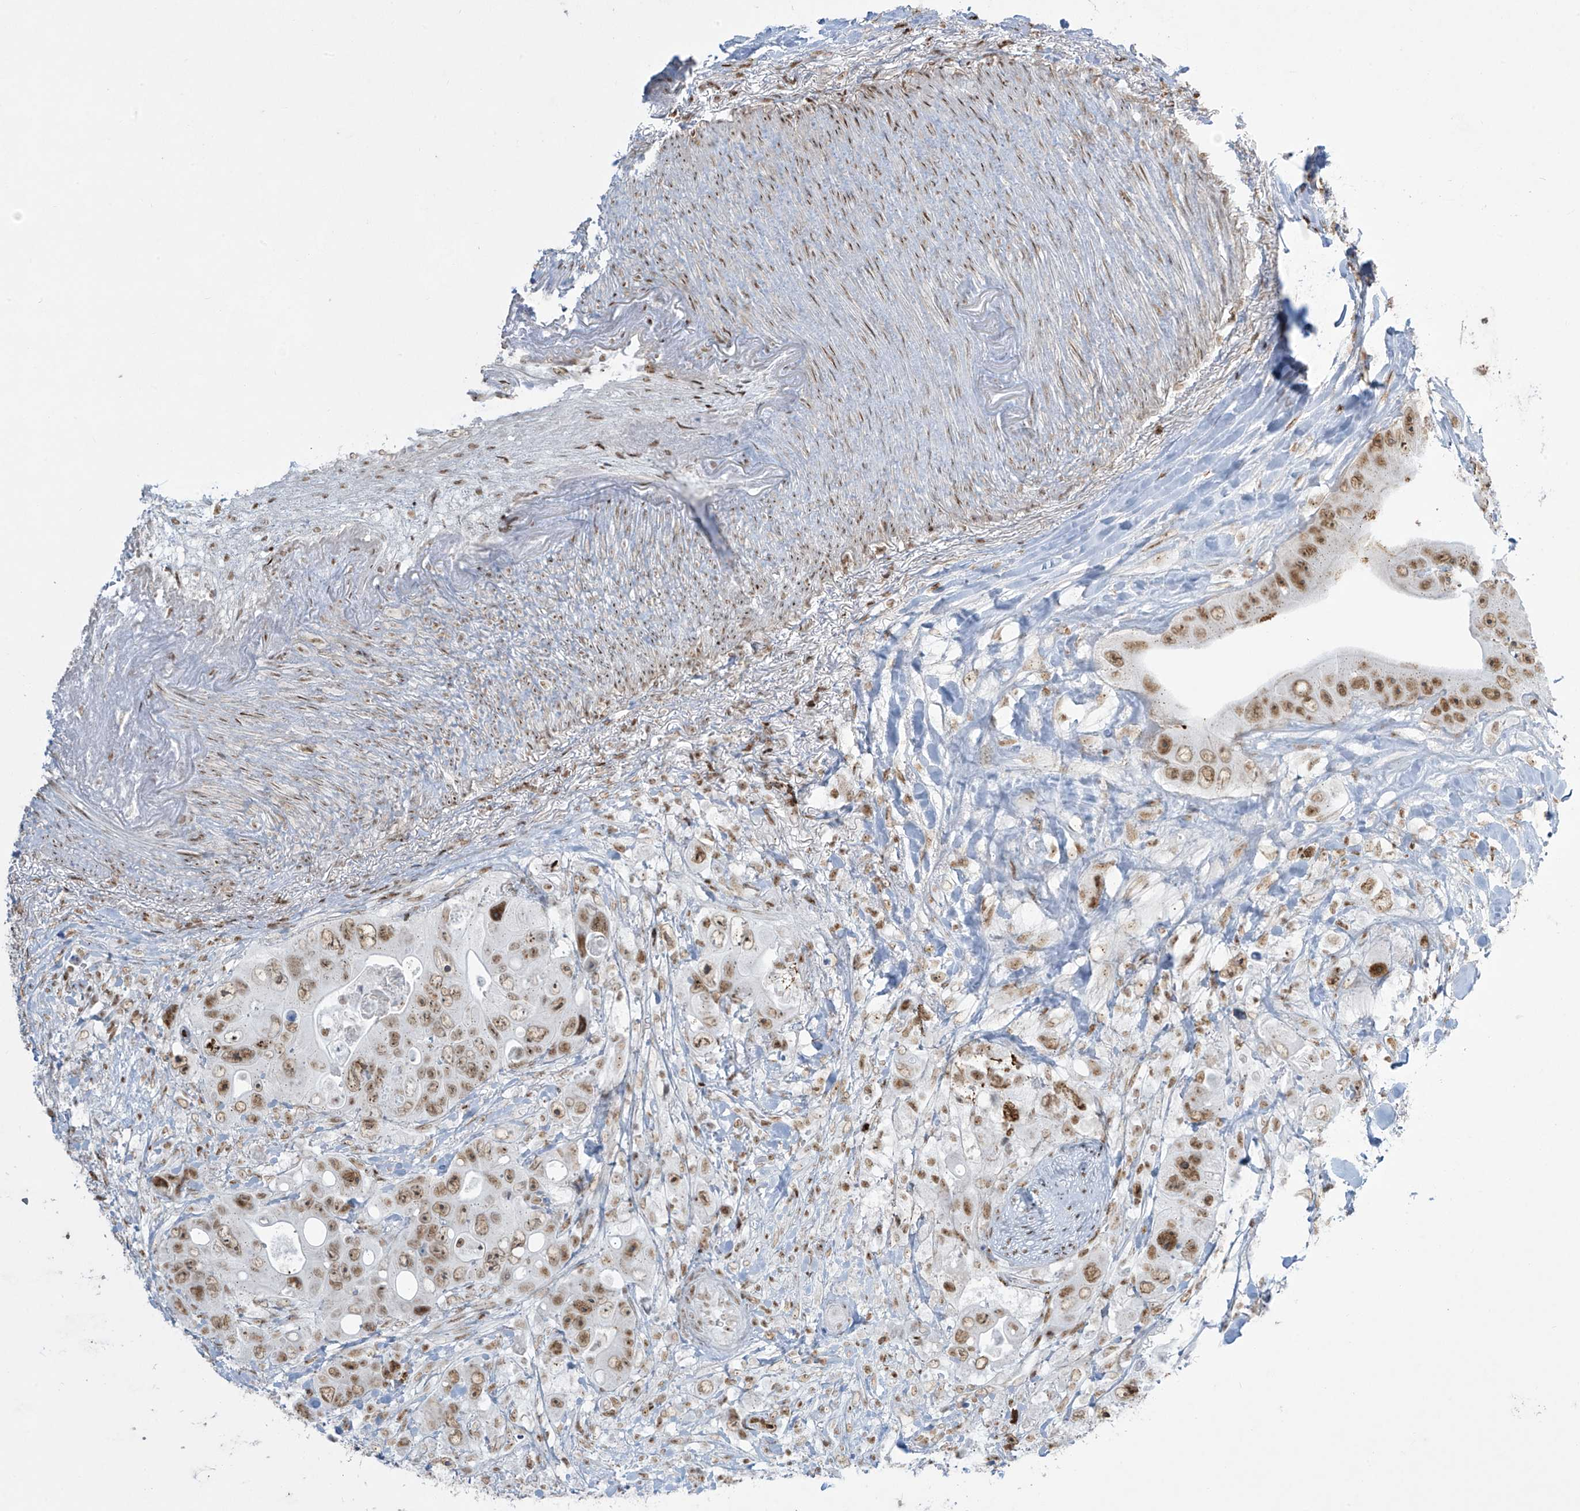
{"staining": {"intensity": "moderate", "quantity": ">75%", "location": "nuclear"}, "tissue": "colorectal cancer", "cell_type": "Tumor cells", "image_type": "cancer", "snomed": [{"axis": "morphology", "description": "Adenocarcinoma, NOS"}, {"axis": "topography", "description": "Colon"}], "caption": "The image reveals staining of colorectal cancer, revealing moderate nuclear protein staining (brown color) within tumor cells. Using DAB (brown) and hematoxylin (blue) stains, captured at high magnification using brightfield microscopy.", "gene": "MS4A6A", "patient": {"sex": "female", "age": 46}}